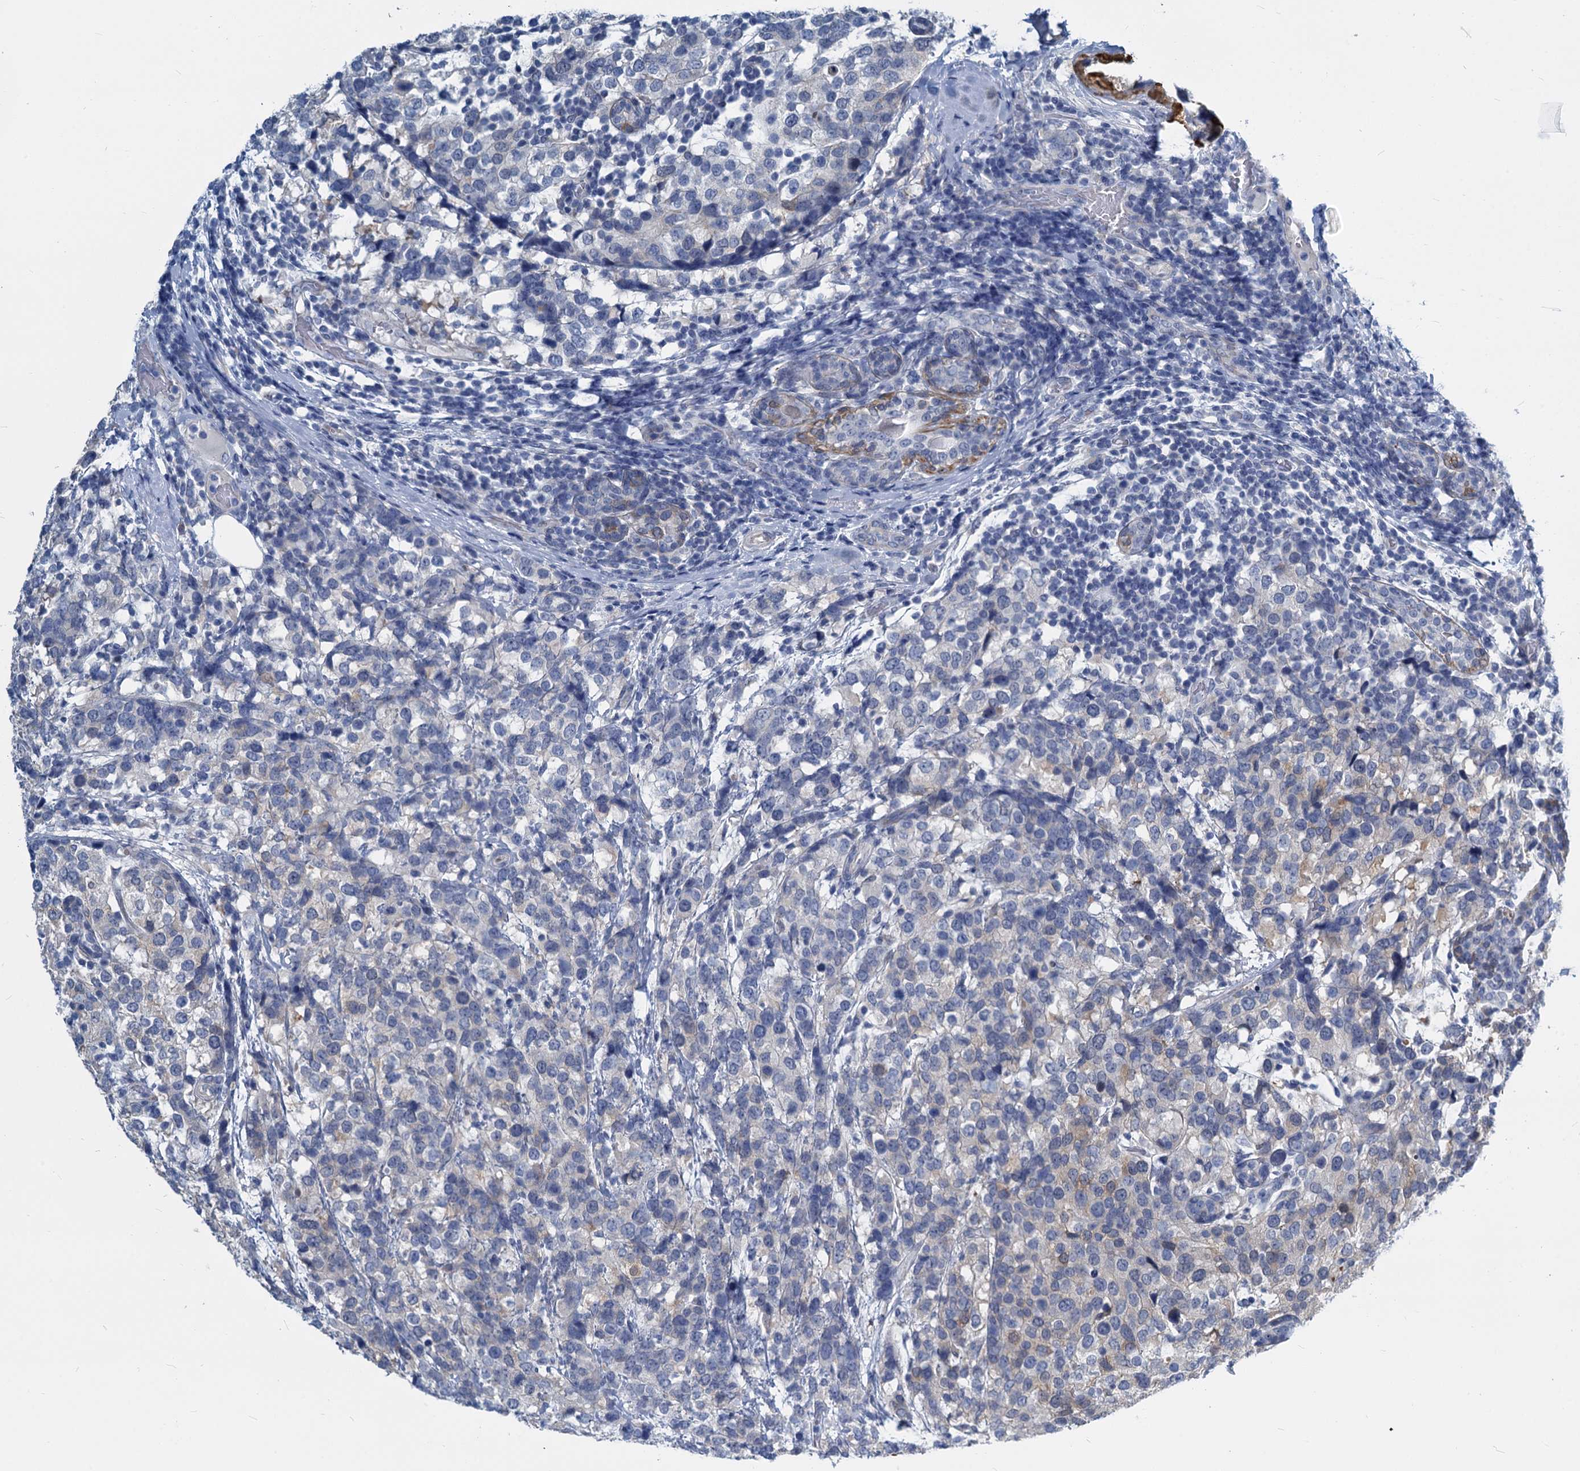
{"staining": {"intensity": "negative", "quantity": "none", "location": "none"}, "tissue": "breast cancer", "cell_type": "Tumor cells", "image_type": "cancer", "snomed": [{"axis": "morphology", "description": "Lobular carcinoma"}, {"axis": "topography", "description": "Breast"}], "caption": "Protein analysis of breast lobular carcinoma demonstrates no significant positivity in tumor cells.", "gene": "GSTM3", "patient": {"sex": "female", "age": 59}}